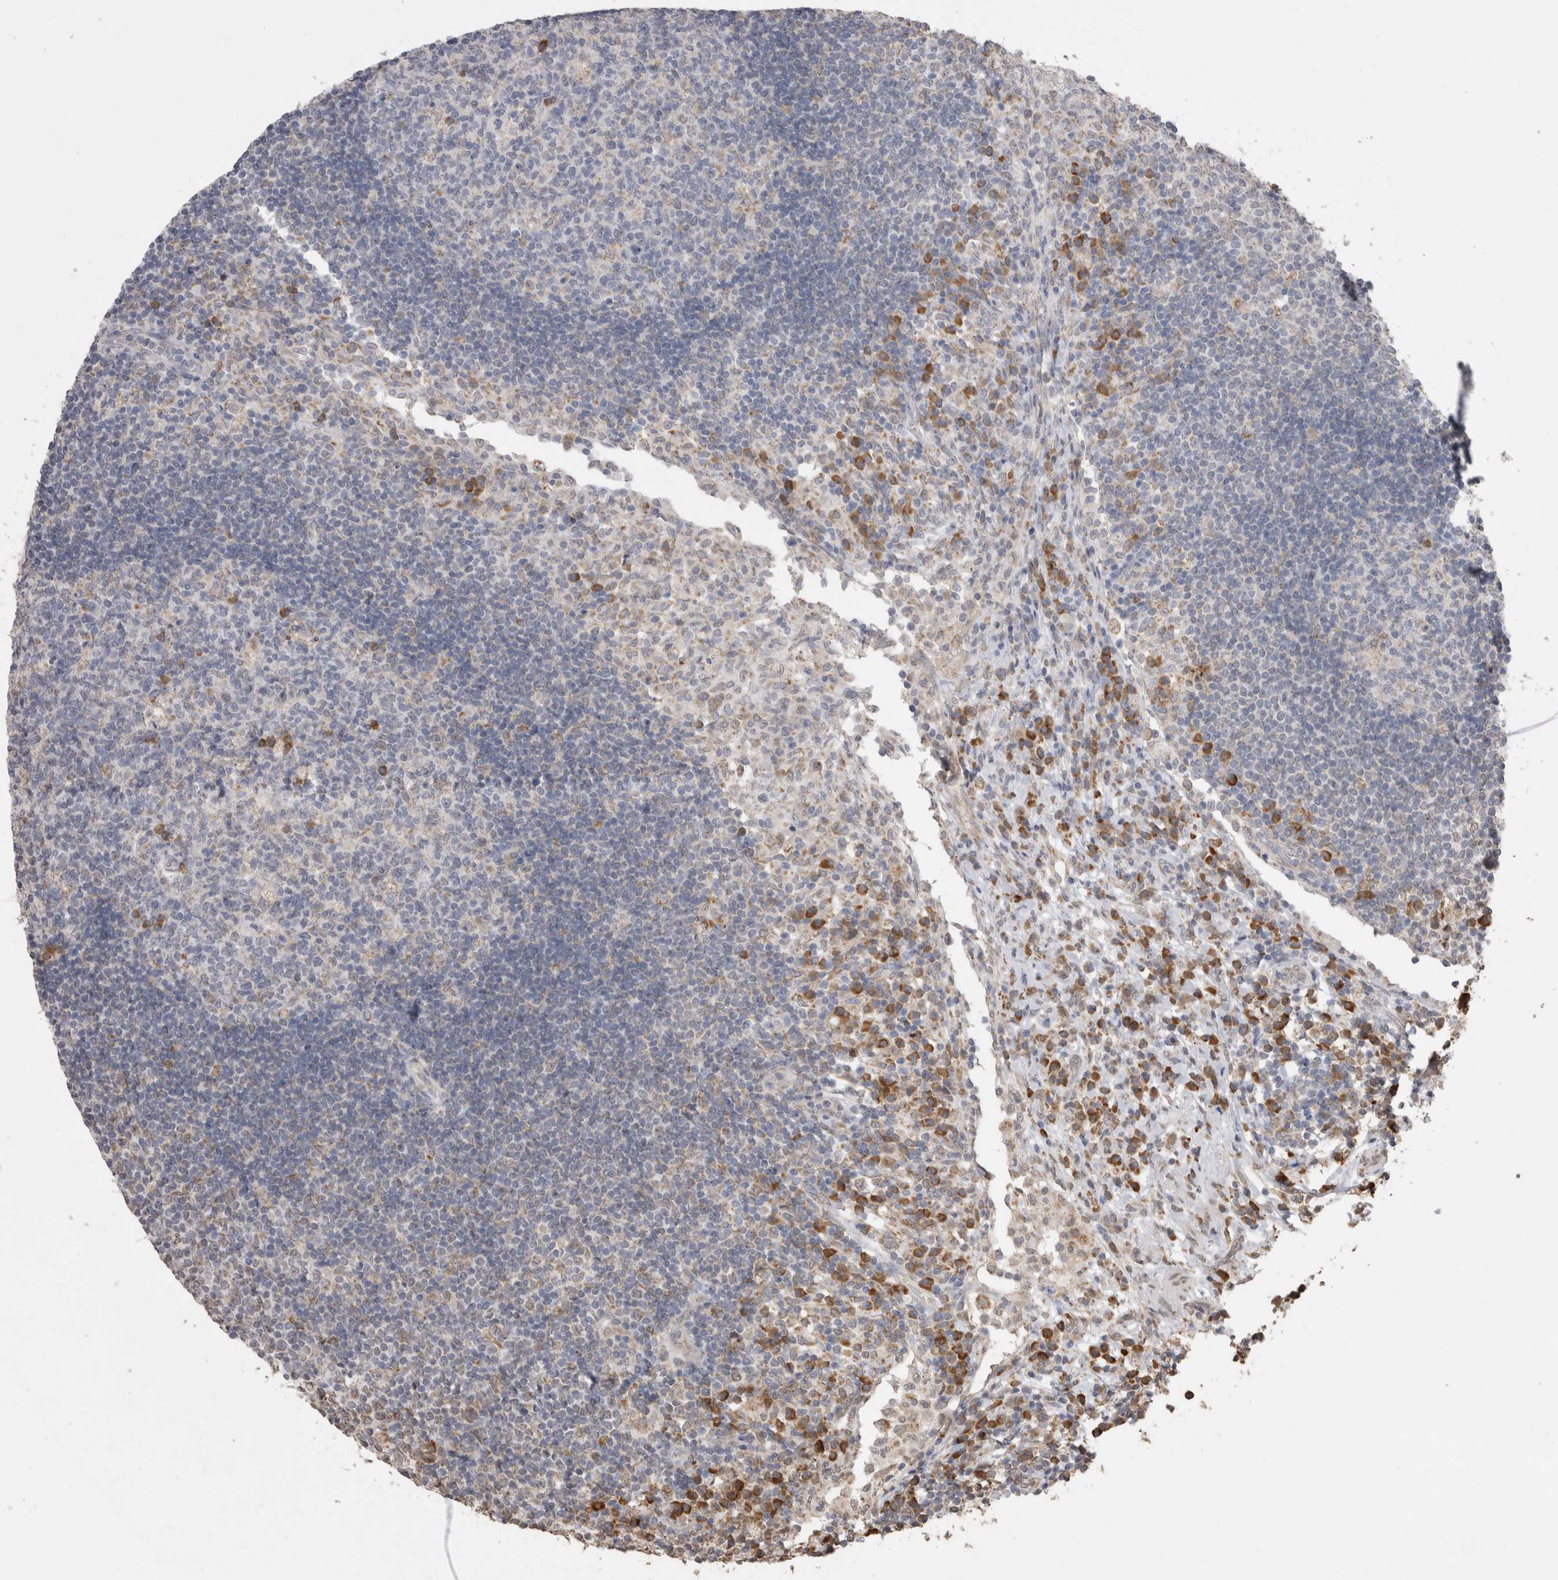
{"staining": {"intensity": "negative", "quantity": "none", "location": "none"}, "tissue": "lymph node", "cell_type": "Germinal center cells", "image_type": "normal", "snomed": [{"axis": "morphology", "description": "Normal tissue, NOS"}, {"axis": "topography", "description": "Lymph node"}], "caption": "The histopathology image shows no significant expression in germinal center cells of lymph node. Nuclei are stained in blue.", "gene": "NOMO1", "patient": {"sex": "female", "age": 53}}